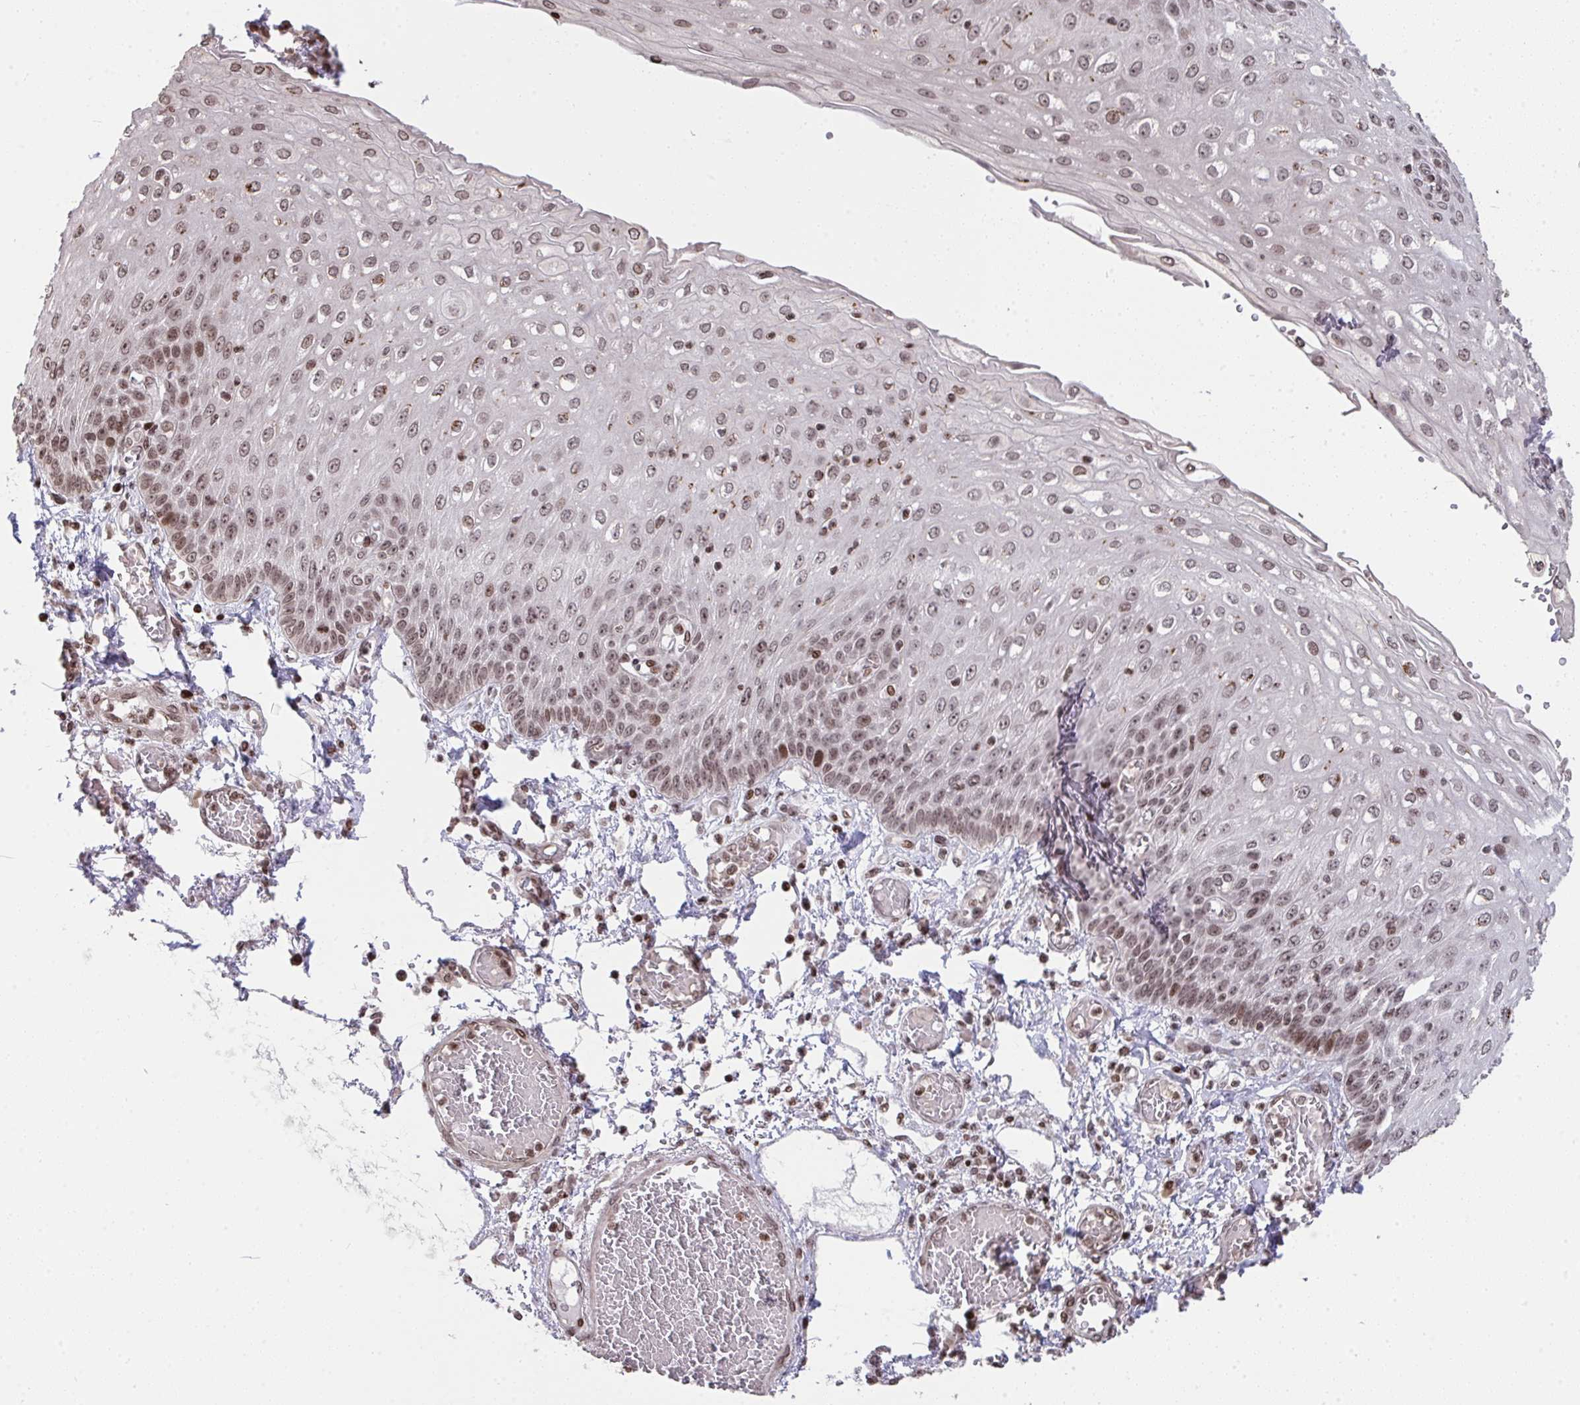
{"staining": {"intensity": "moderate", "quantity": ">75%", "location": "nuclear"}, "tissue": "esophagus", "cell_type": "Squamous epithelial cells", "image_type": "normal", "snomed": [{"axis": "morphology", "description": "Normal tissue, NOS"}, {"axis": "morphology", "description": "Adenocarcinoma, NOS"}, {"axis": "topography", "description": "Esophagus"}], "caption": "Esophagus stained with DAB immunohistochemistry (IHC) shows medium levels of moderate nuclear expression in about >75% of squamous epithelial cells.", "gene": "NIP7", "patient": {"sex": "male", "age": 81}}